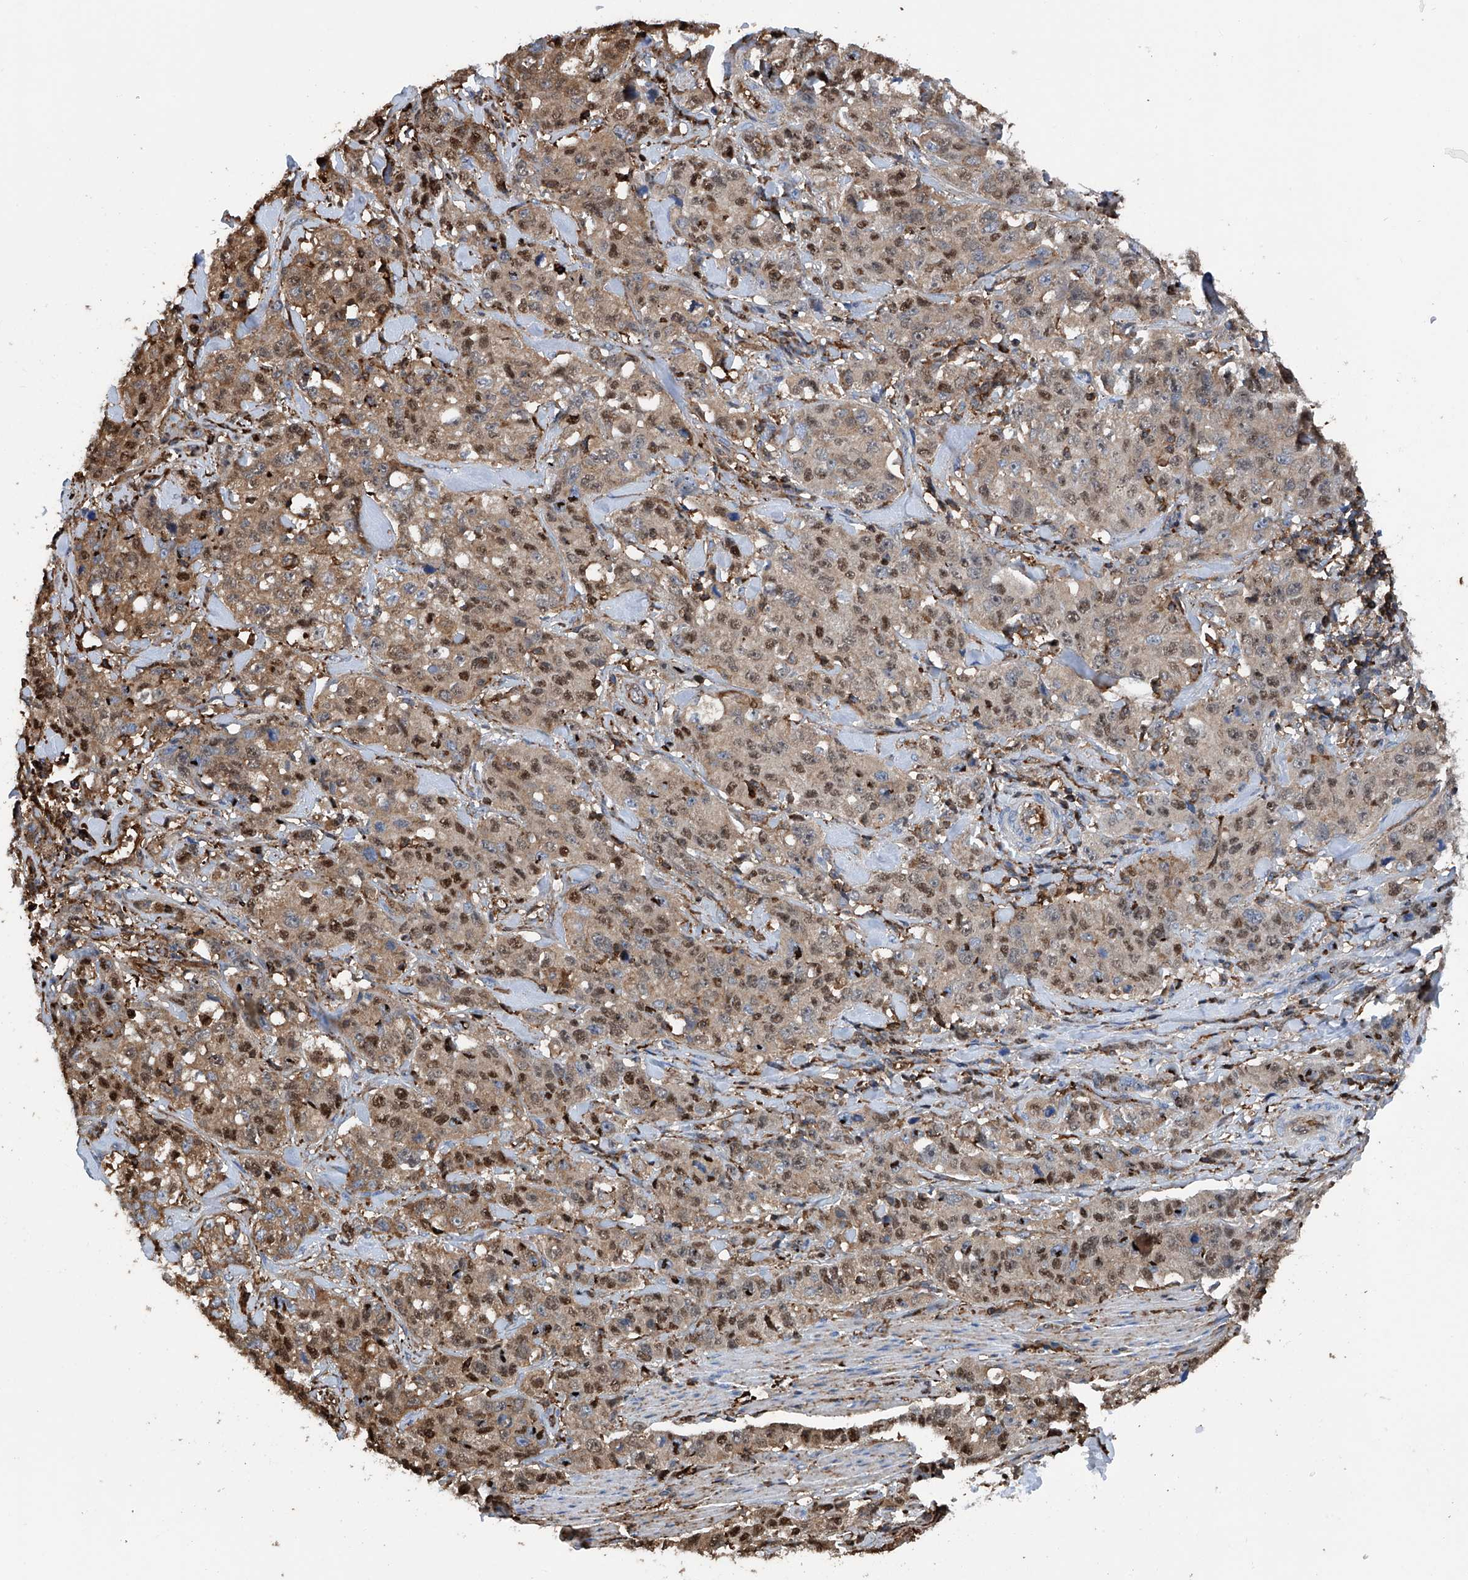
{"staining": {"intensity": "moderate", "quantity": ">75%", "location": "cytoplasmic/membranous,nuclear"}, "tissue": "stomach cancer", "cell_type": "Tumor cells", "image_type": "cancer", "snomed": [{"axis": "morphology", "description": "Adenocarcinoma, NOS"}, {"axis": "topography", "description": "Stomach"}], "caption": "Brown immunohistochemical staining in human adenocarcinoma (stomach) reveals moderate cytoplasmic/membranous and nuclear positivity in about >75% of tumor cells. The protein of interest is shown in brown color, while the nuclei are stained blue.", "gene": "ZNF484", "patient": {"sex": "male", "age": 48}}